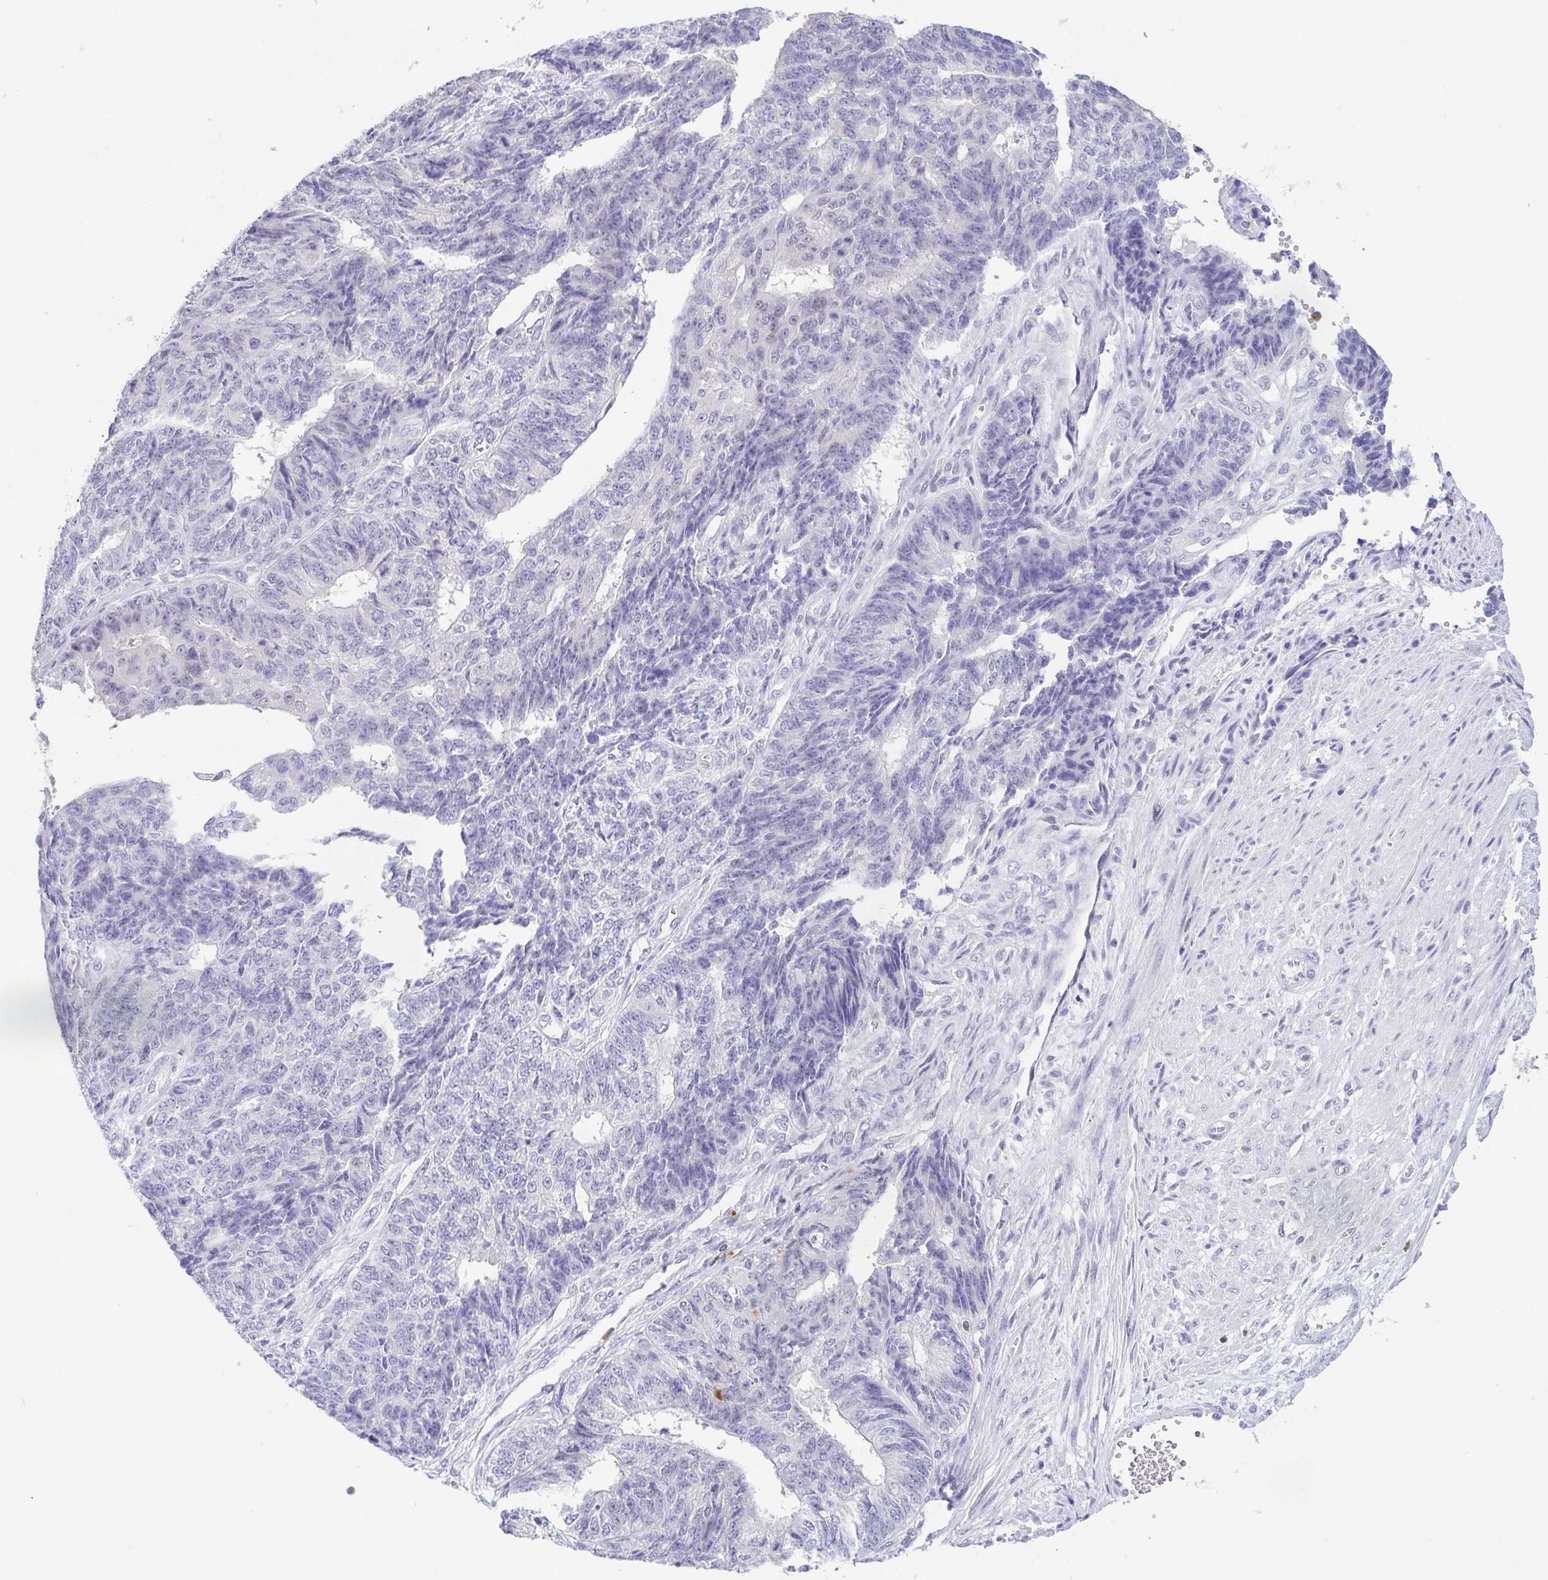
{"staining": {"intensity": "negative", "quantity": "none", "location": "none"}, "tissue": "endometrial cancer", "cell_type": "Tumor cells", "image_type": "cancer", "snomed": [{"axis": "morphology", "description": "Adenocarcinoma, NOS"}, {"axis": "topography", "description": "Endometrium"}], "caption": "The immunohistochemistry (IHC) image has no significant staining in tumor cells of endometrial cancer tissue.", "gene": "PGLYRP1", "patient": {"sex": "female", "age": 32}}